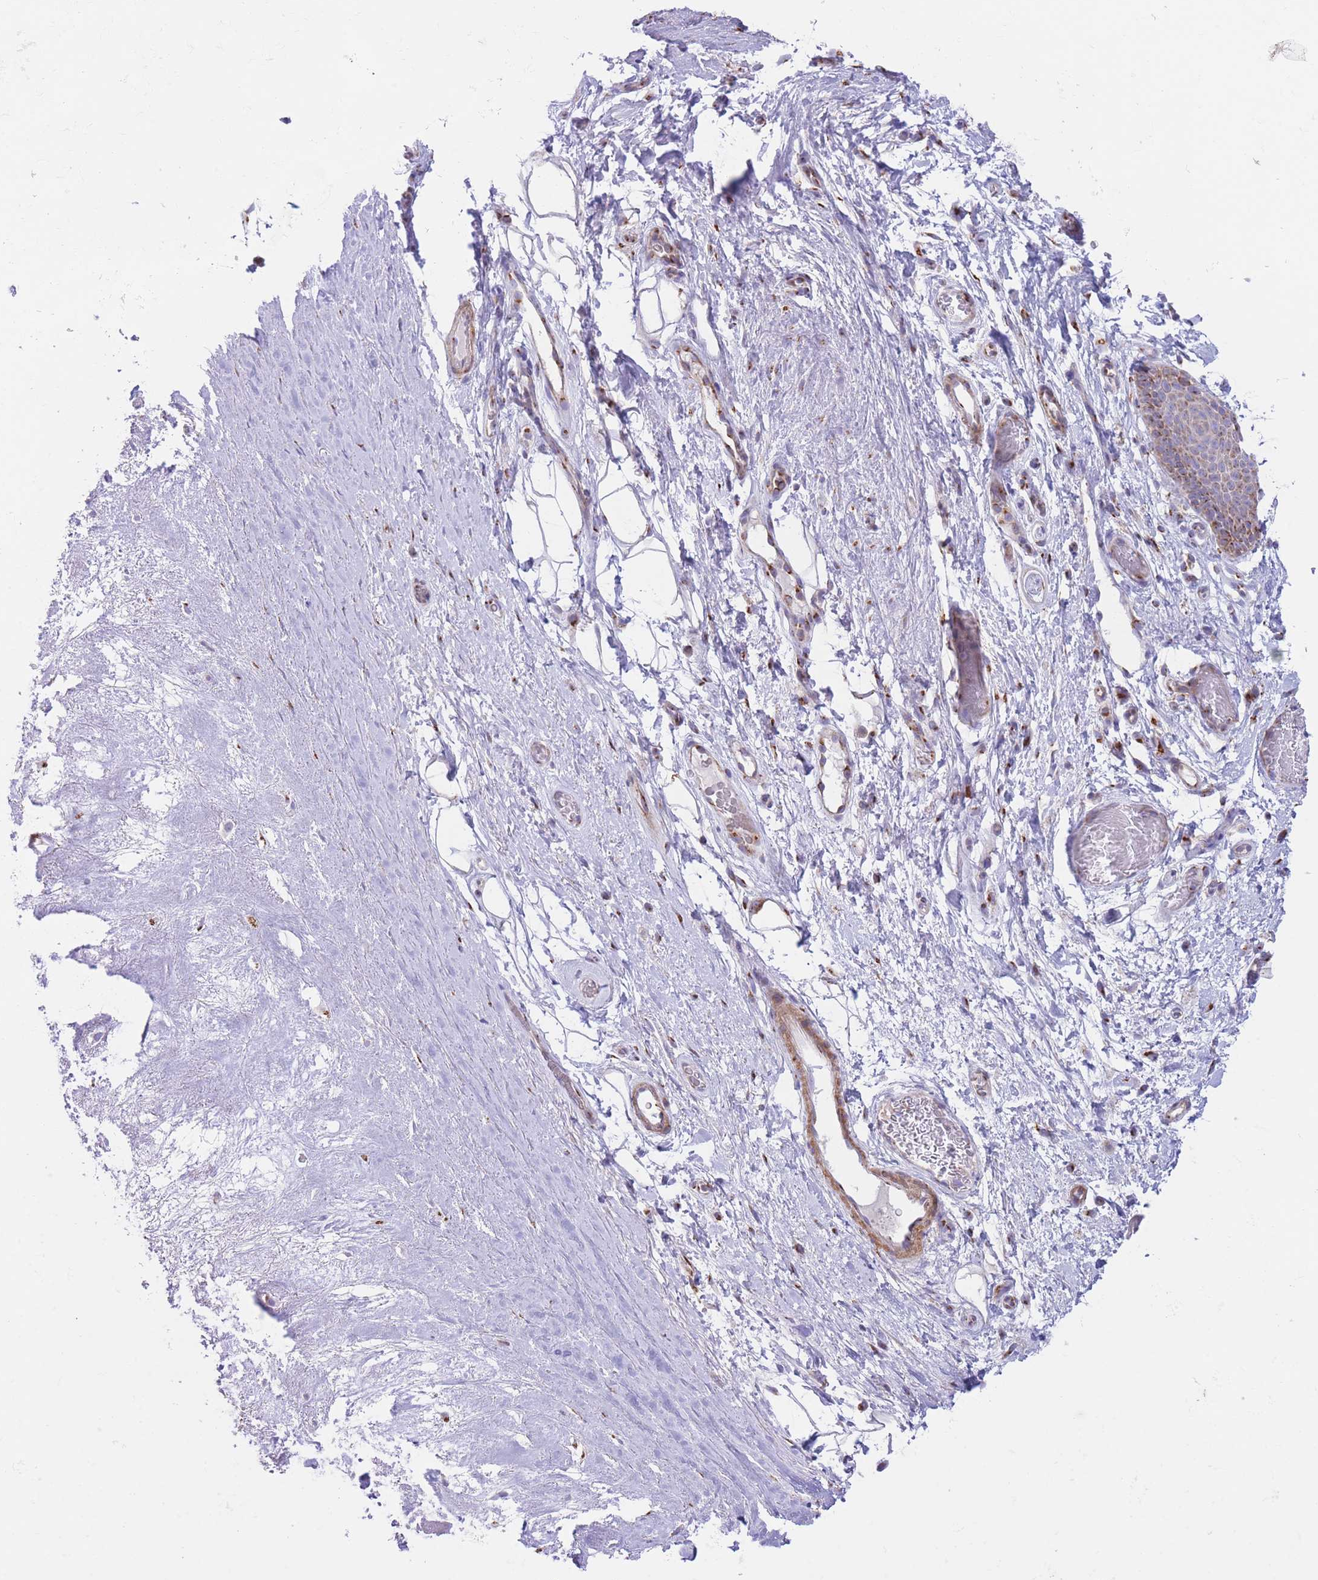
{"staining": {"intensity": "negative", "quantity": "none", "location": "none"}, "tissue": "adipose tissue", "cell_type": "Adipocytes", "image_type": "normal", "snomed": [{"axis": "morphology", "description": "Normal tissue, NOS"}, {"axis": "topography", "description": "Cartilage tissue"}], "caption": "Immunohistochemical staining of normal adipose tissue exhibits no significant staining in adipocytes. (DAB immunohistochemistry with hematoxylin counter stain).", "gene": "MPND", "patient": {"sex": "male", "age": 81}}